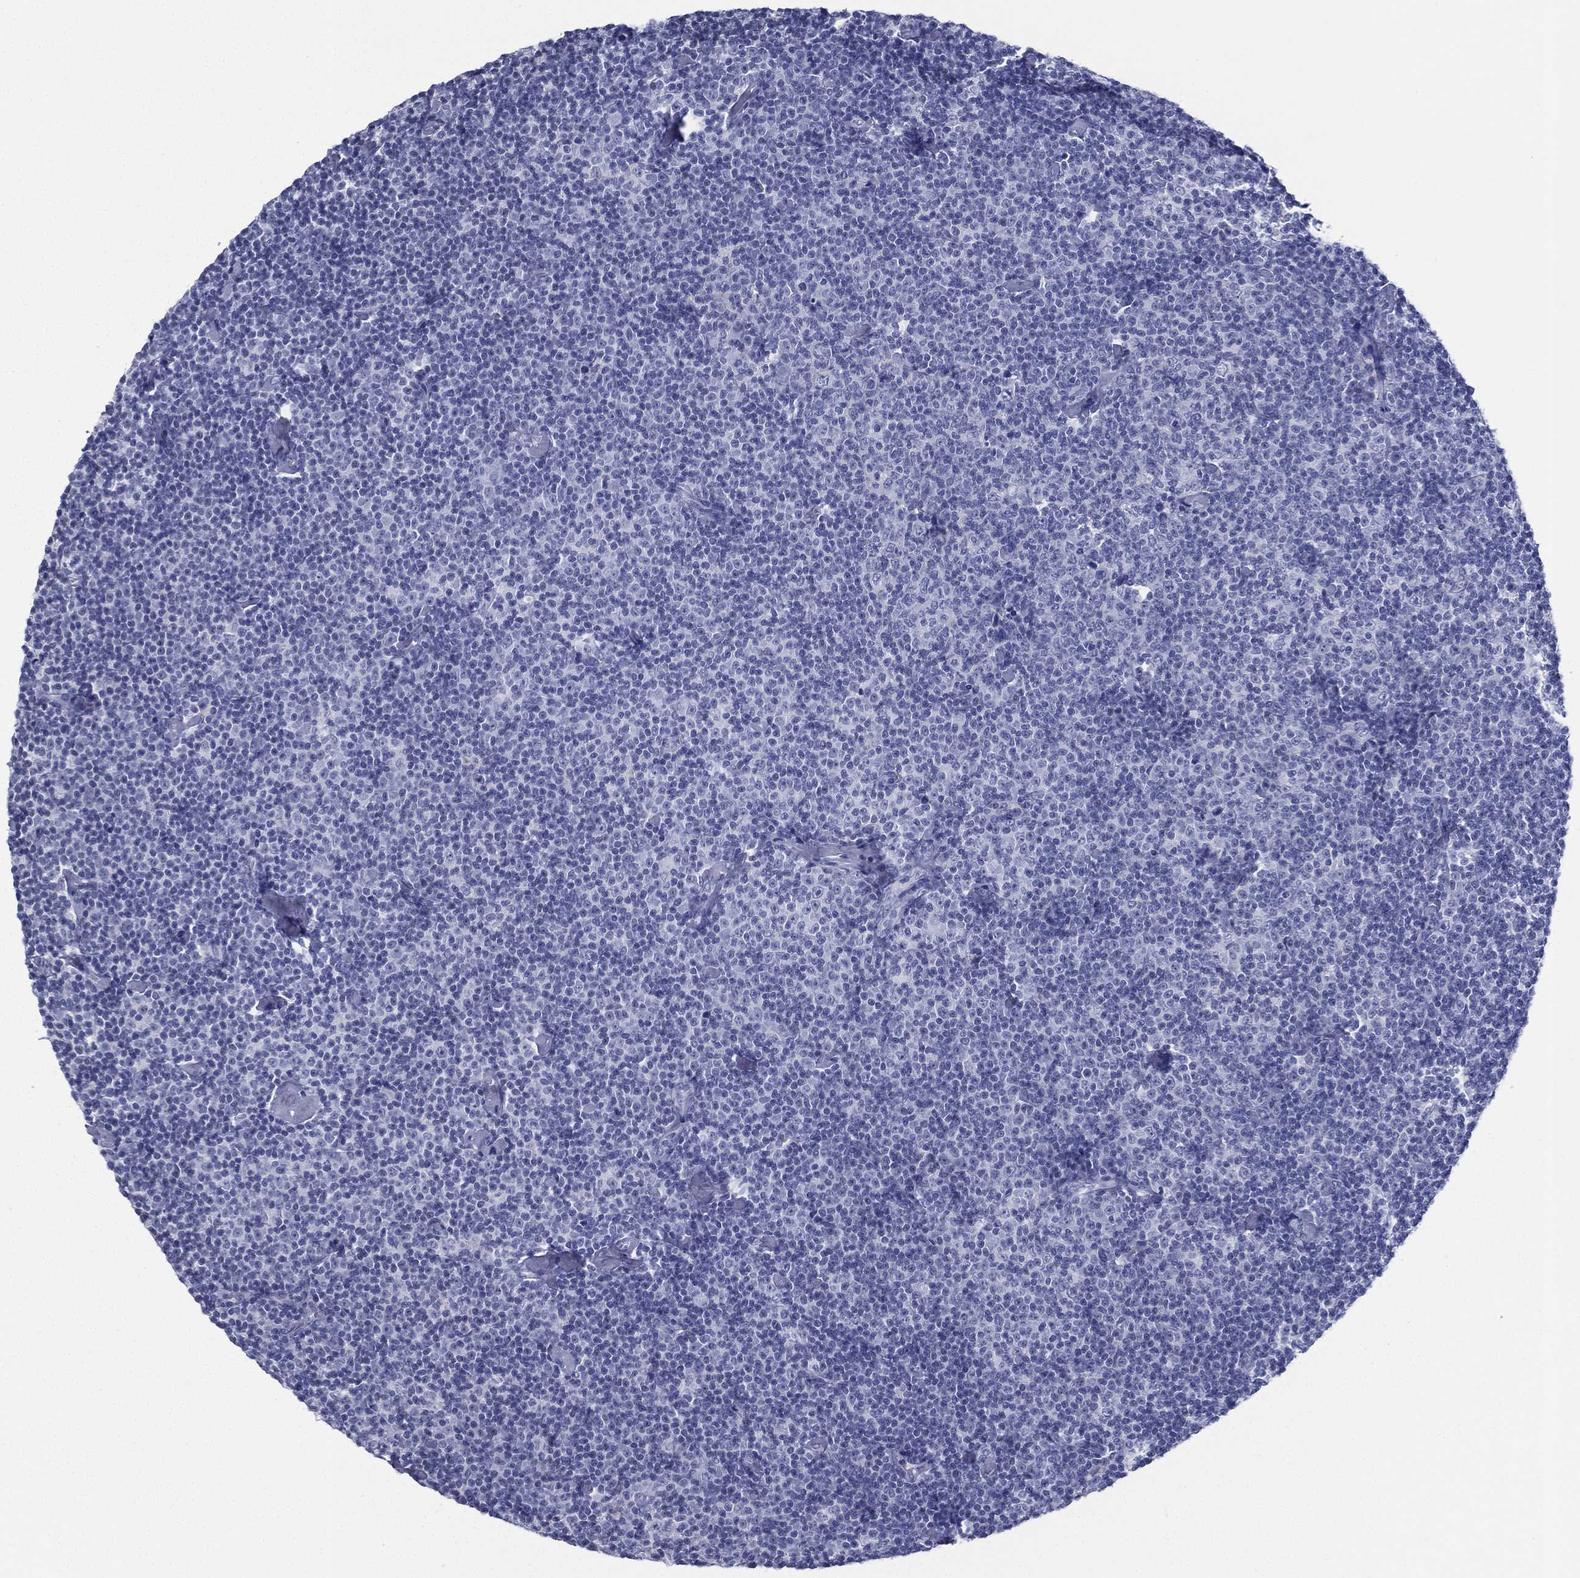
{"staining": {"intensity": "negative", "quantity": "none", "location": "none"}, "tissue": "lymphoma", "cell_type": "Tumor cells", "image_type": "cancer", "snomed": [{"axis": "morphology", "description": "Malignant lymphoma, non-Hodgkin's type, Low grade"}, {"axis": "topography", "description": "Lymph node"}], "caption": "This image is of lymphoma stained with IHC to label a protein in brown with the nuclei are counter-stained blue. There is no staining in tumor cells. Nuclei are stained in blue.", "gene": "RSPH4A", "patient": {"sex": "male", "age": 81}}